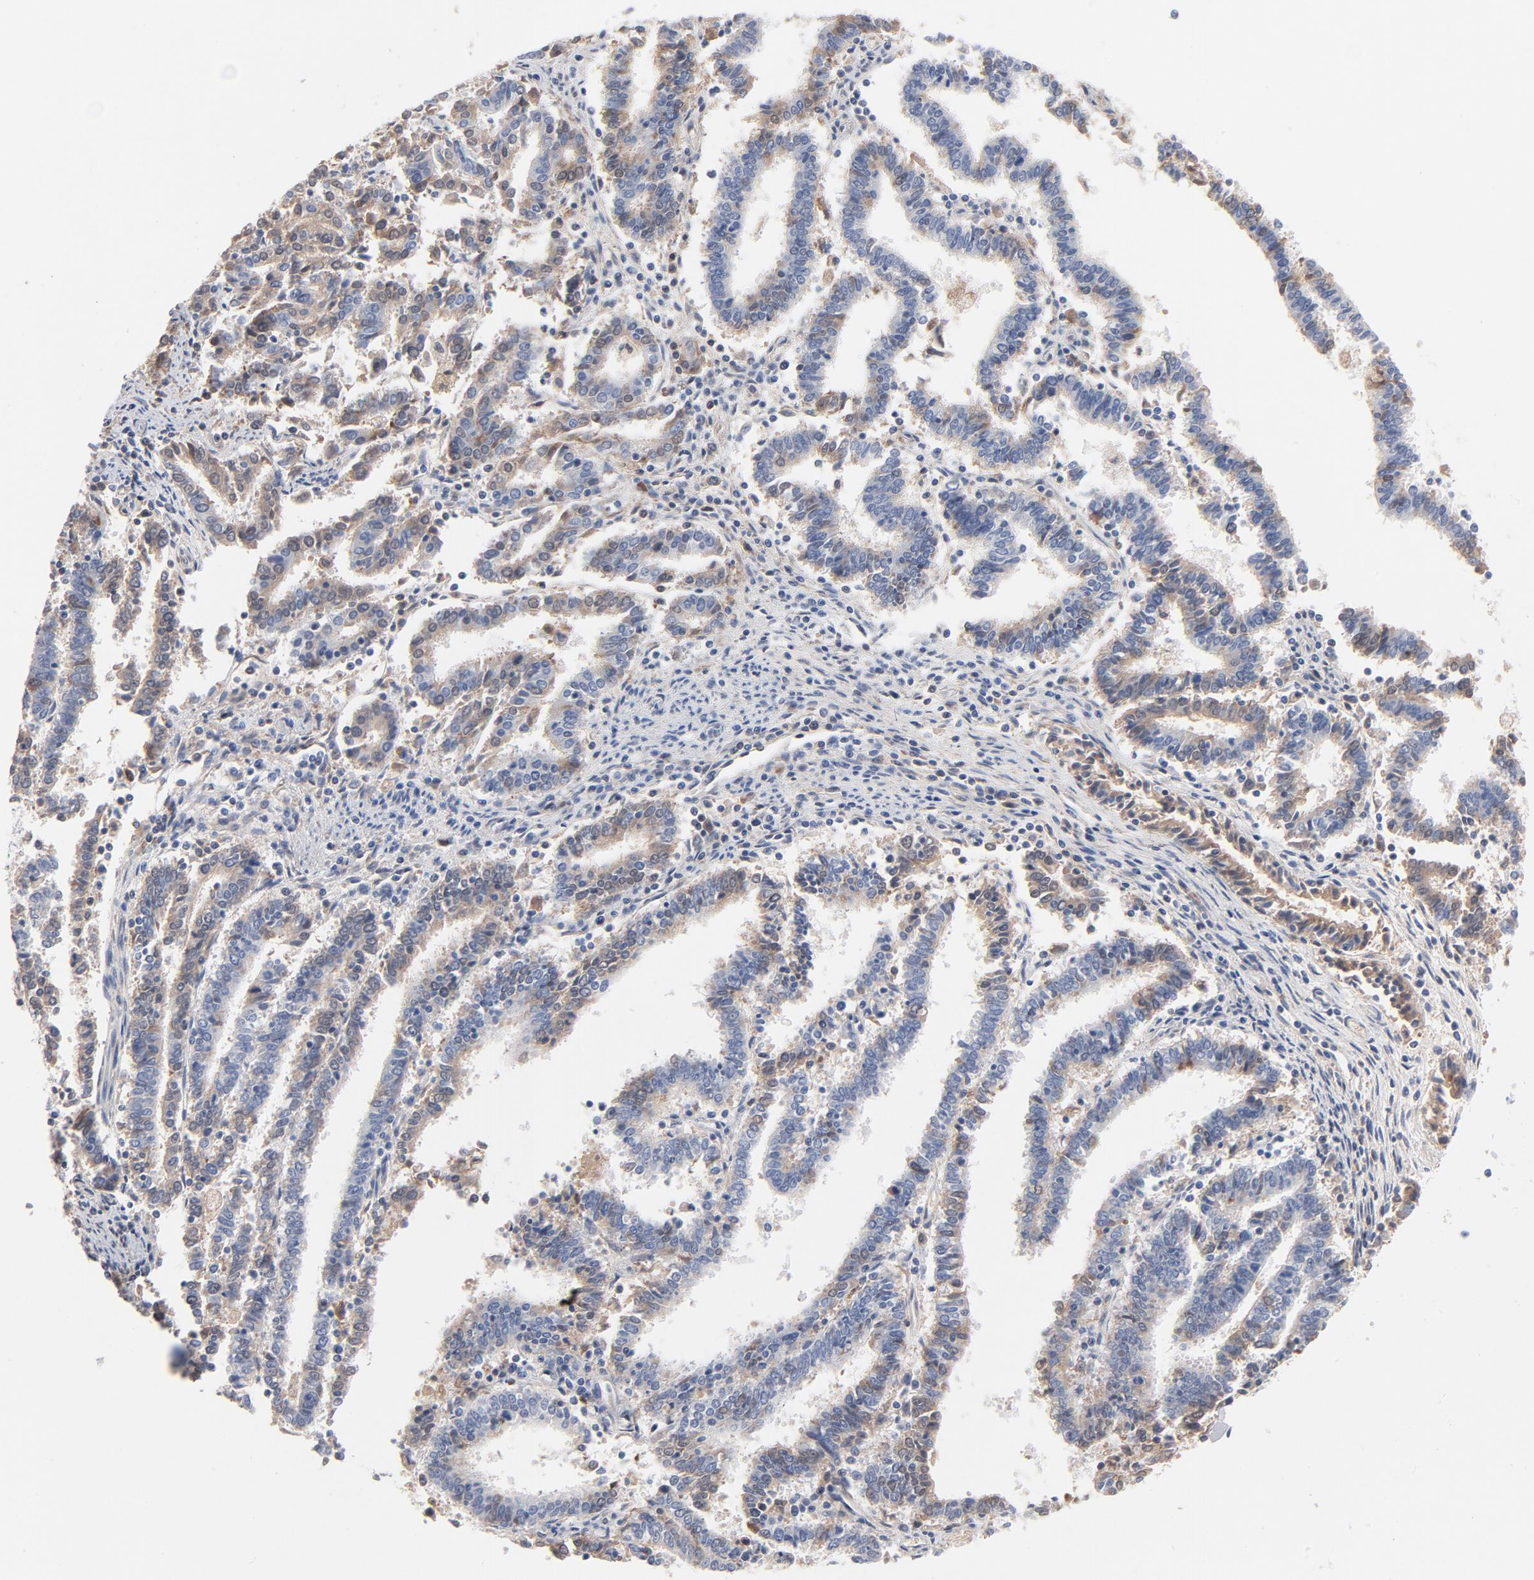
{"staining": {"intensity": "negative", "quantity": "none", "location": "none"}, "tissue": "endometrial cancer", "cell_type": "Tumor cells", "image_type": "cancer", "snomed": [{"axis": "morphology", "description": "Adenocarcinoma, NOS"}, {"axis": "topography", "description": "Uterus"}], "caption": "A photomicrograph of endometrial cancer (adenocarcinoma) stained for a protein exhibits no brown staining in tumor cells.", "gene": "SERPINA4", "patient": {"sex": "female", "age": 83}}